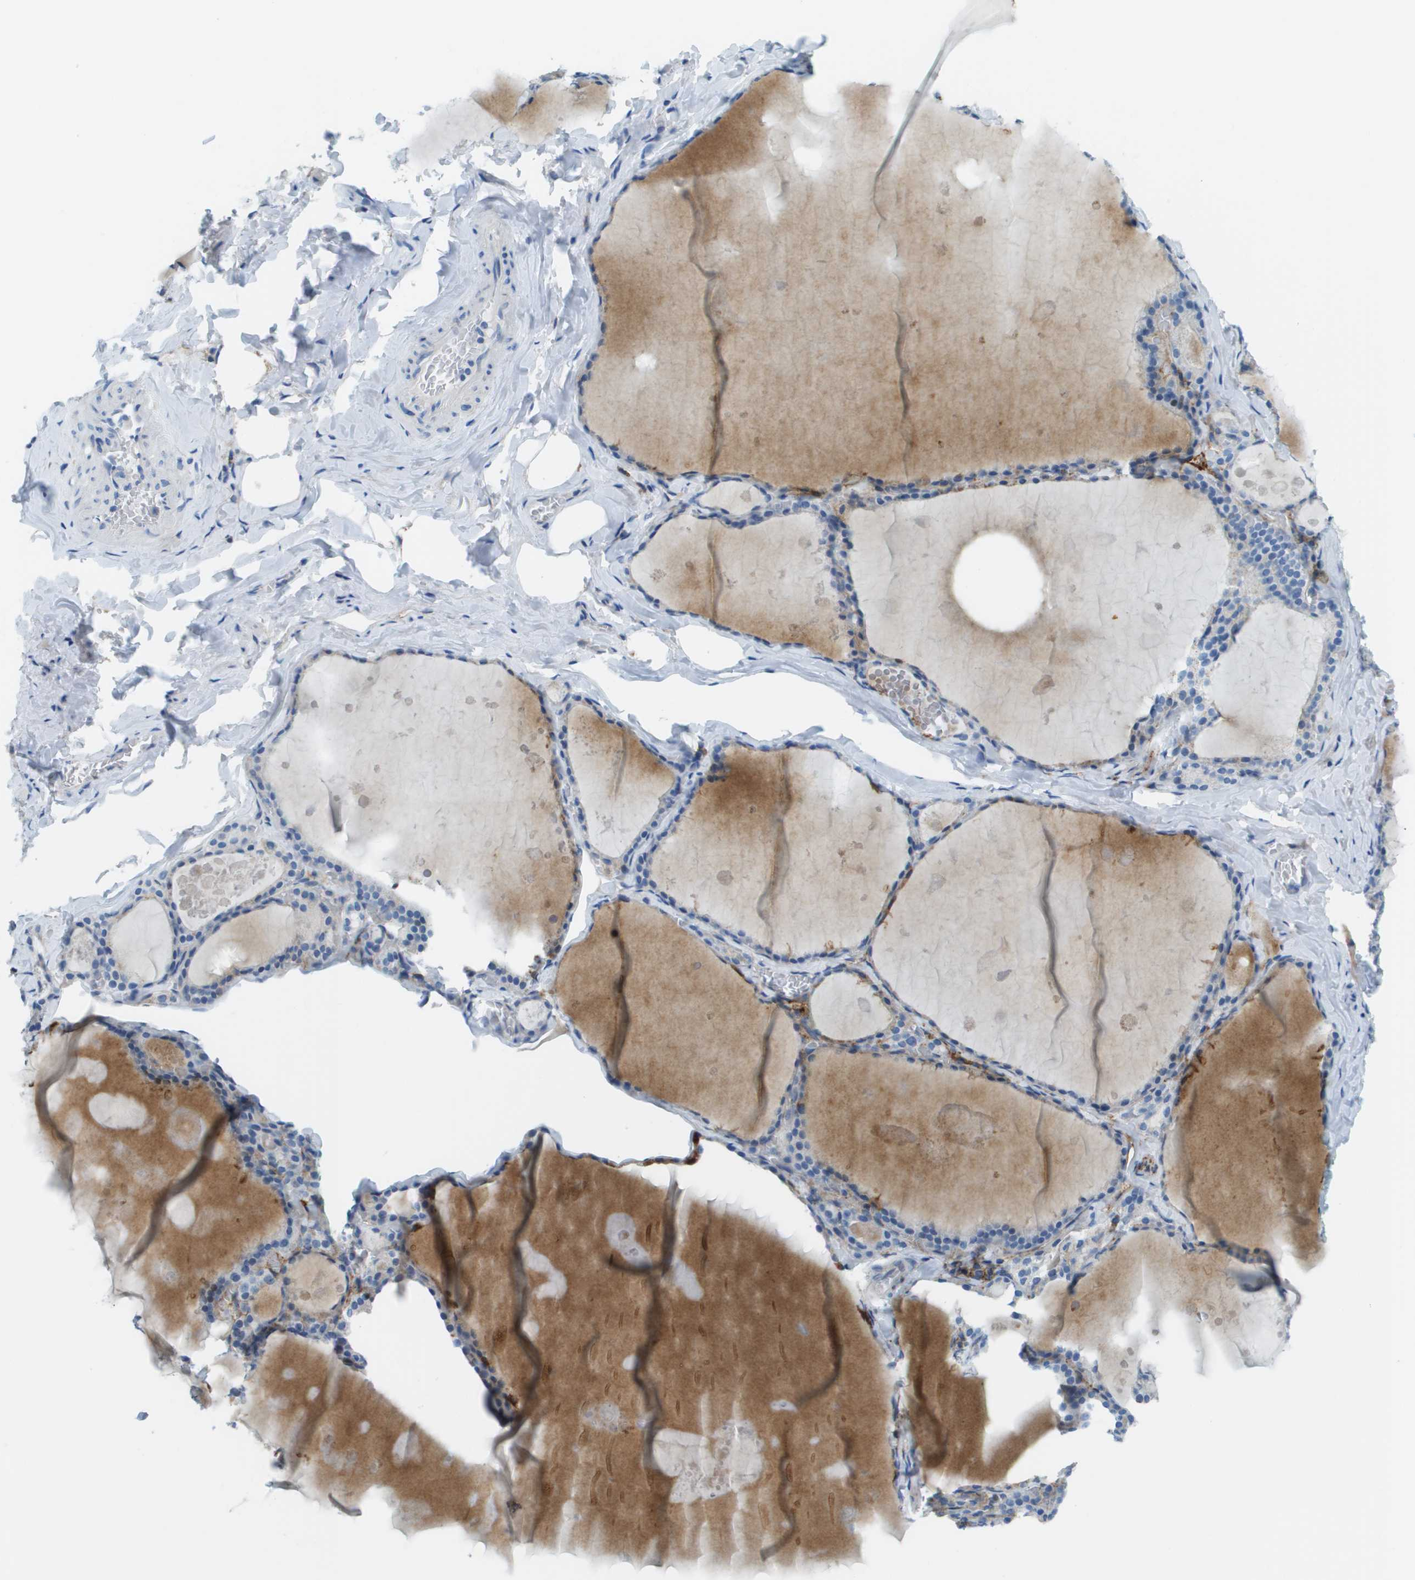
{"staining": {"intensity": "weak", "quantity": "<25%", "location": "cytoplasmic/membranous"}, "tissue": "thyroid gland", "cell_type": "Glandular cells", "image_type": "normal", "snomed": [{"axis": "morphology", "description": "Normal tissue, NOS"}, {"axis": "topography", "description": "Thyroid gland"}], "caption": "Immunohistochemistry image of benign human thyroid gland stained for a protein (brown), which shows no positivity in glandular cells. The staining is performed using DAB brown chromogen with nuclei counter-stained in using hematoxylin.", "gene": "SDC1", "patient": {"sex": "male", "age": 56}}